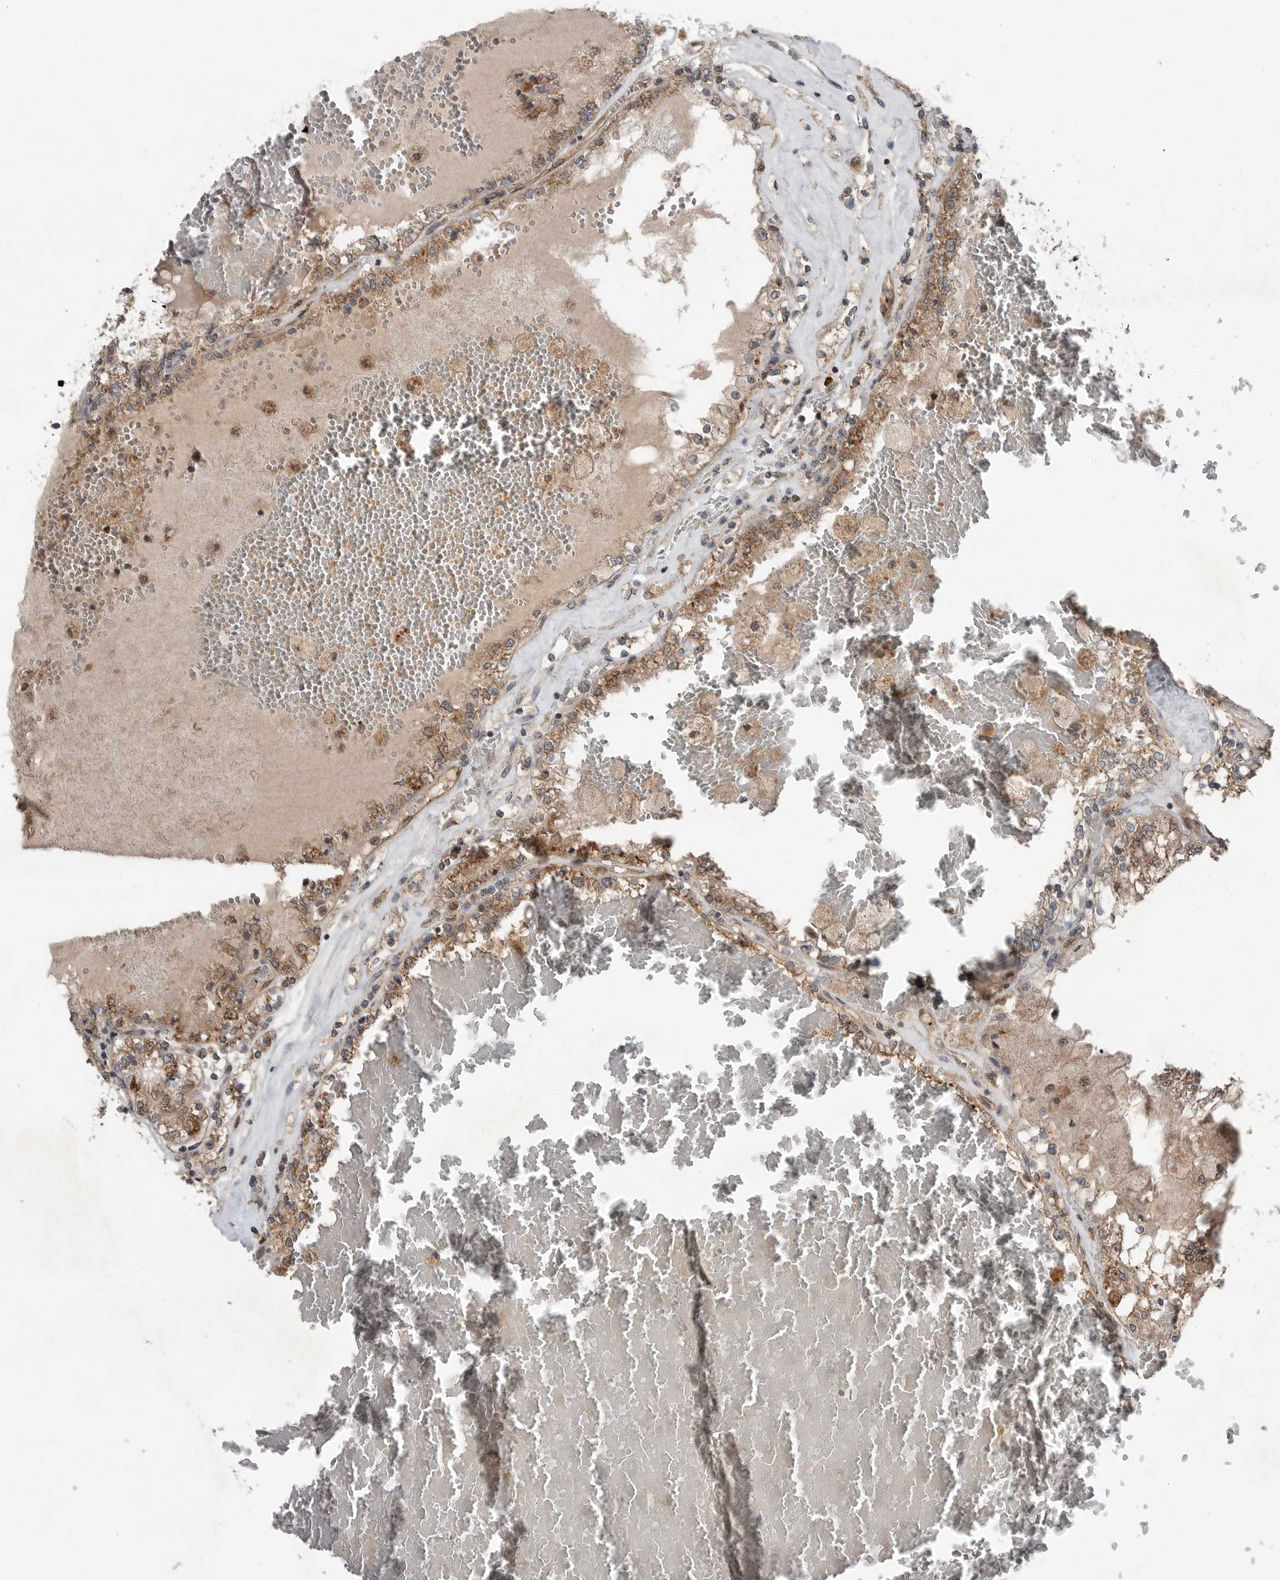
{"staining": {"intensity": "moderate", "quantity": ">75%", "location": "cytoplasmic/membranous"}, "tissue": "renal cancer", "cell_type": "Tumor cells", "image_type": "cancer", "snomed": [{"axis": "morphology", "description": "Adenocarcinoma, NOS"}, {"axis": "topography", "description": "Kidney"}], "caption": "Adenocarcinoma (renal) was stained to show a protein in brown. There is medium levels of moderate cytoplasmic/membranous expression in about >75% of tumor cells.", "gene": "SCP2", "patient": {"sex": "female", "age": 56}}